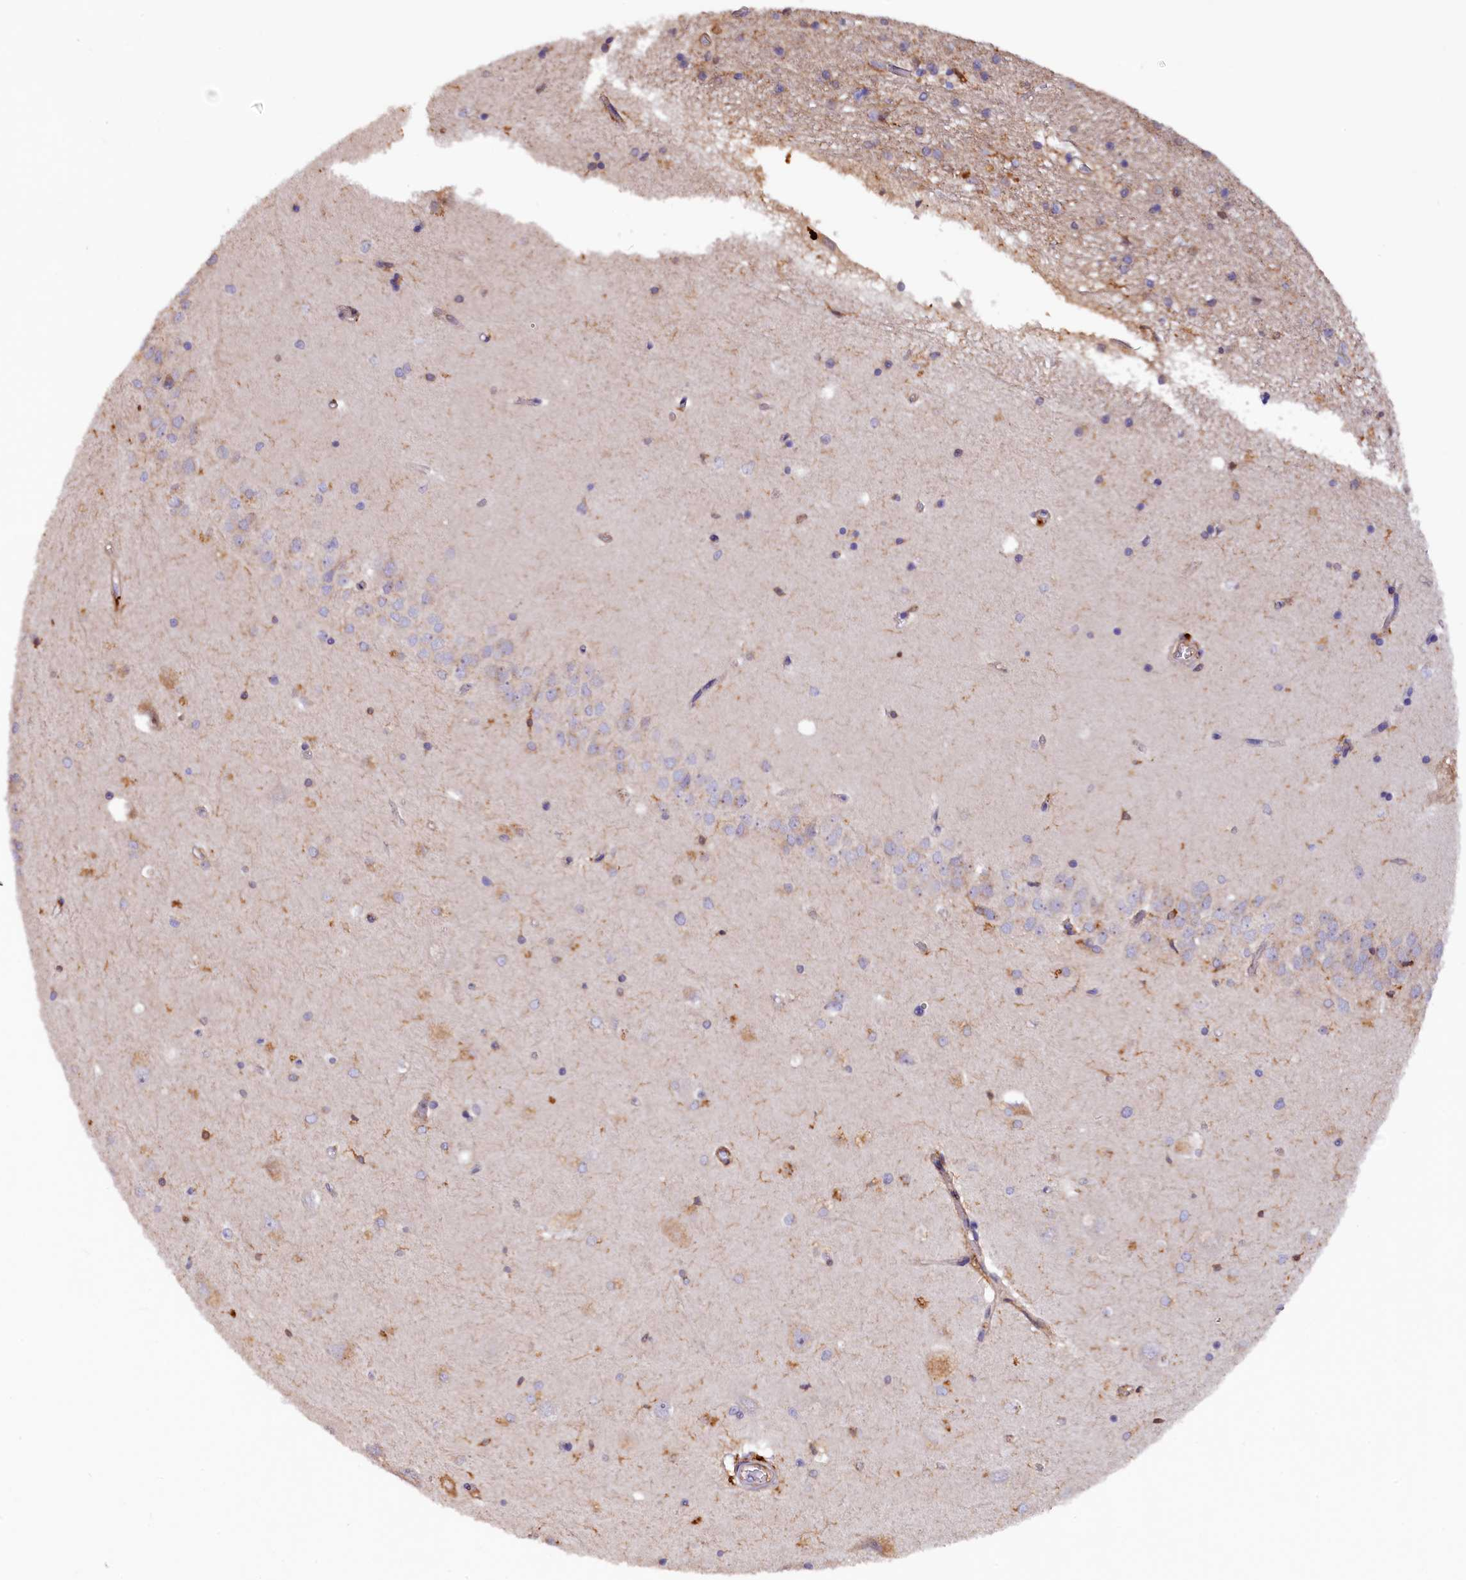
{"staining": {"intensity": "negative", "quantity": "none", "location": "none"}, "tissue": "hippocampus", "cell_type": "Glial cells", "image_type": "normal", "snomed": [{"axis": "morphology", "description": "Normal tissue, NOS"}, {"axis": "topography", "description": "Hippocampus"}], "caption": "DAB immunohistochemical staining of normal hippocampus exhibits no significant expression in glial cells.", "gene": "FERMT1", "patient": {"sex": "male", "age": 45}}